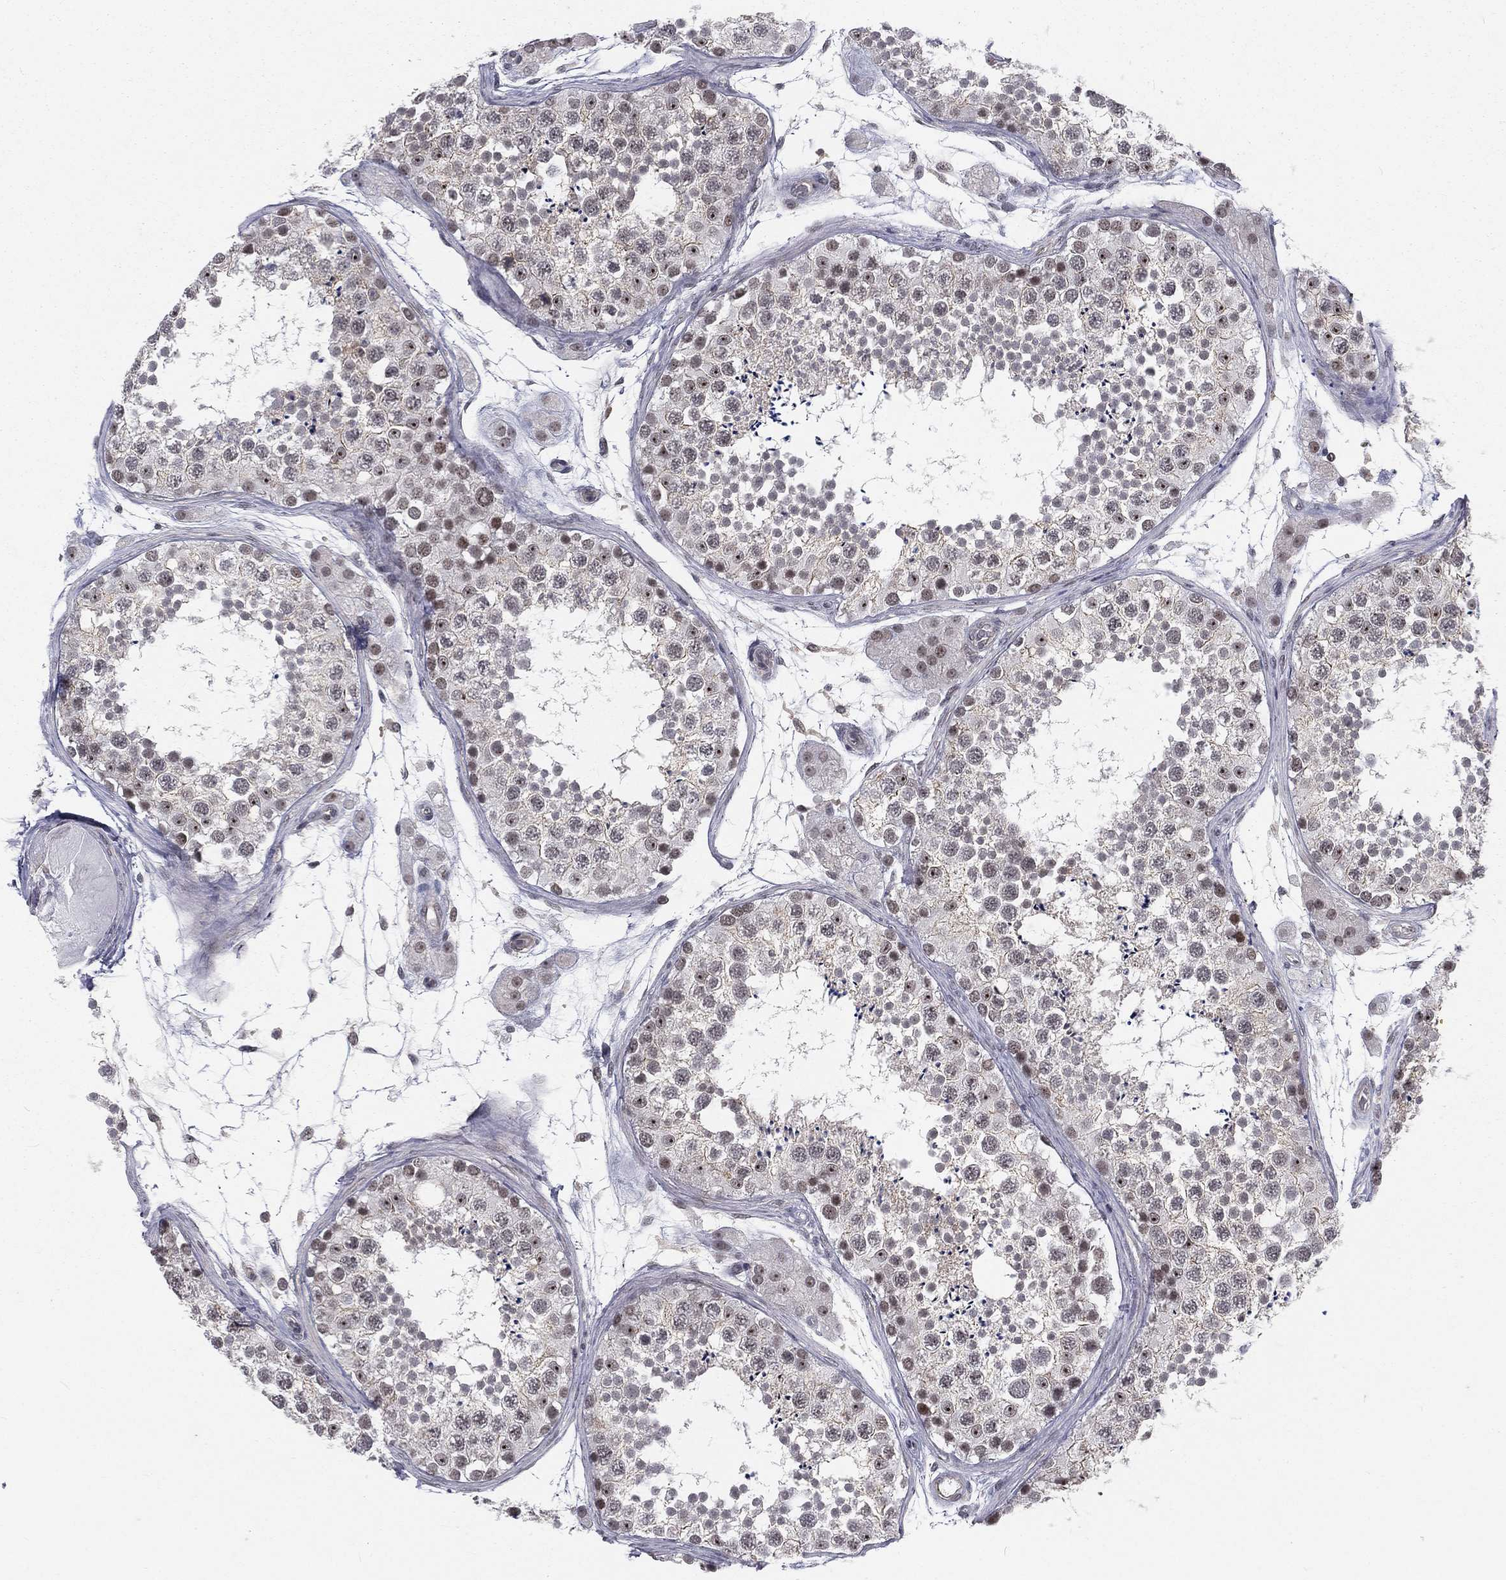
{"staining": {"intensity": "strong", "quantity": "<25%", "location": "nuclear"}, "tissue": "testis", "cell_type": "Cells in seminiferous ducts", "image_type": "normal", "snomed": [{"axis": "morphology", "description": "Normal tissue, NOS"}, {"axis": "topography", "description": "Testis"}], "caption": "The immunohistochemical stain highlights strong nuclear expression in cells in seminiferous ducts of benign testis. (DAB IHC with brightfield microscopy, high magnification).", "gene": "MORC2", "patient": {"sex": "male", "age": 41}}